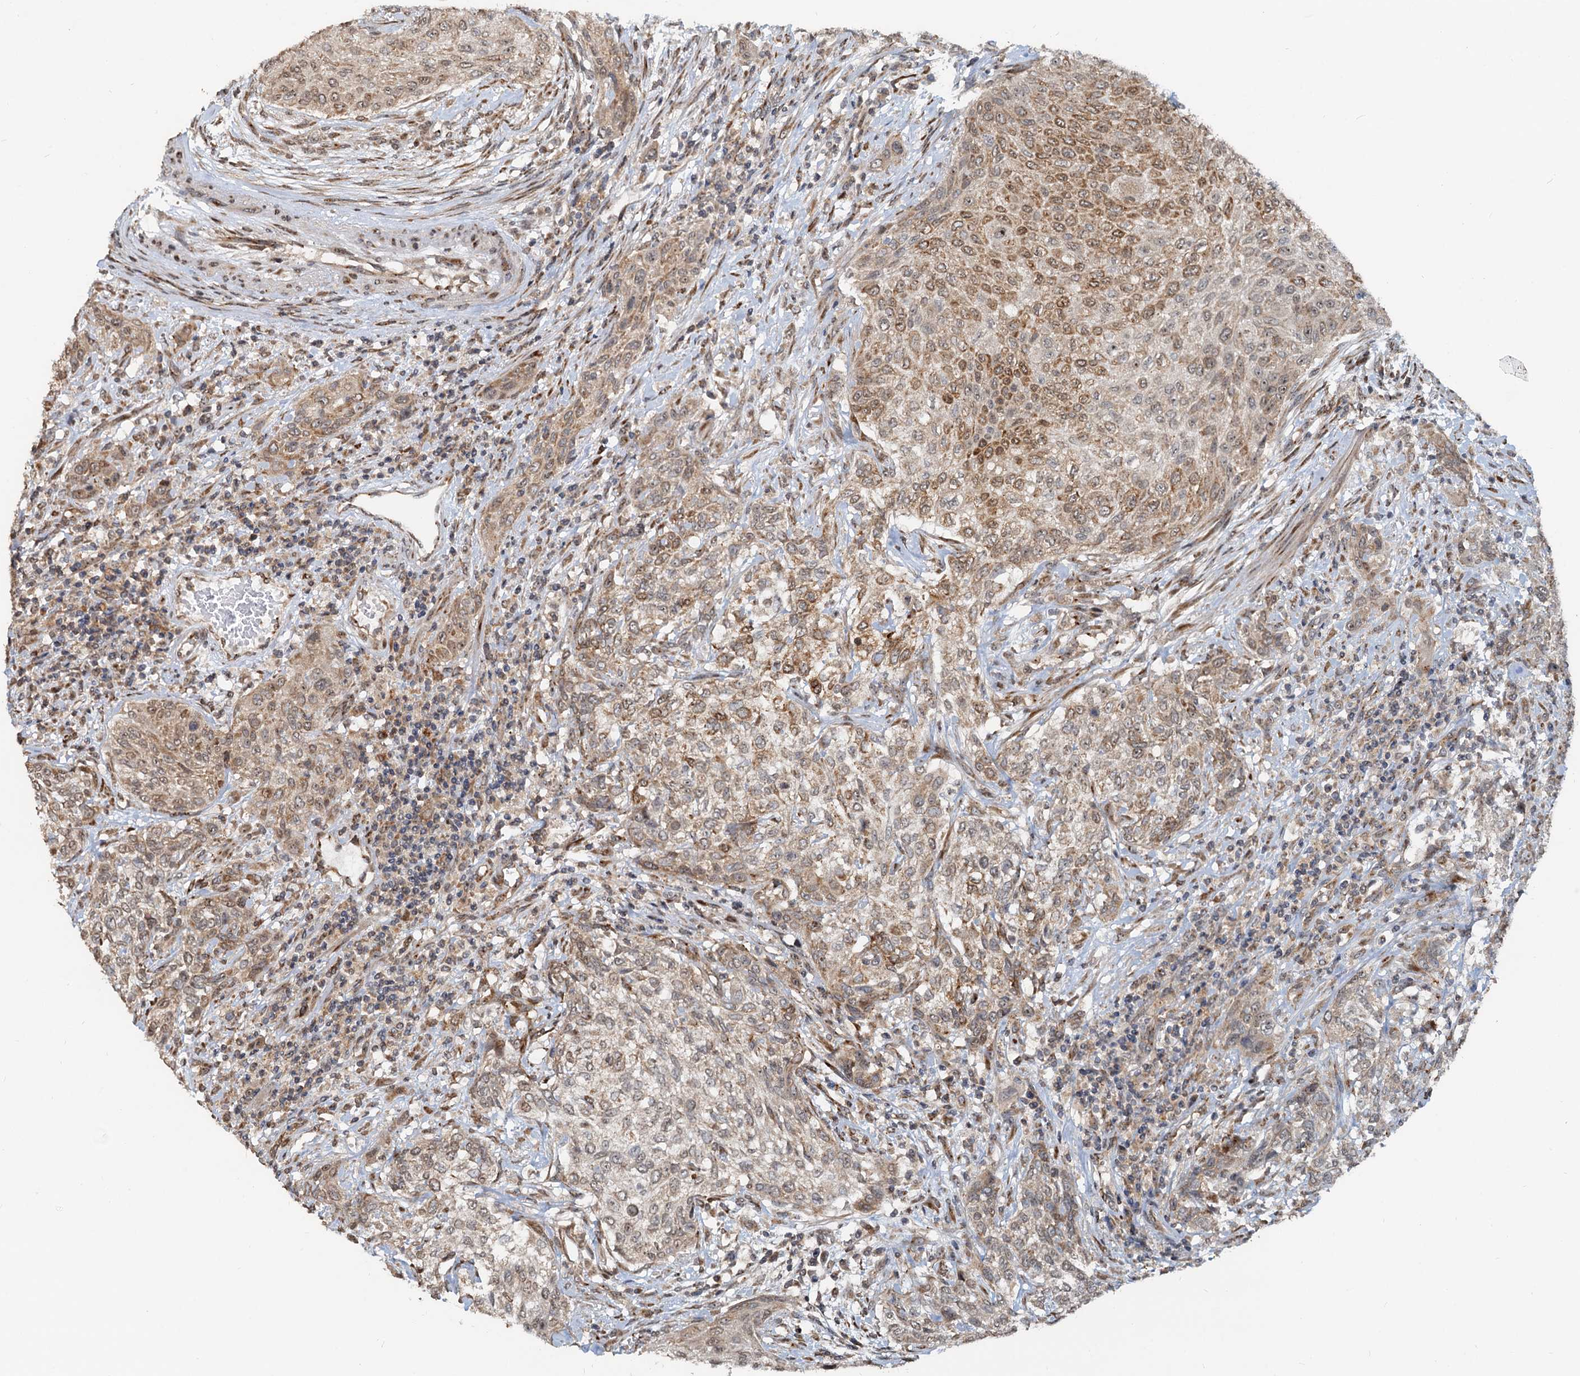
{"staining": {"intensity": "moderate", "quantity": "25%-75%", "location": "cytoplasmic/membranous"}, "tissue": "urothelial cancer", "cell_type": "Tumor cells", "image_type": "cancer", "snomed": [{"axis": "morphology", "description": "Normal tissue, NOS"}, {"axis": "morphology", "description": "Urothelial carcinoma, NOS"}, {"axis": "topography", "description": "Urinary bladder"}, {"axis": "topography", "description": "Peripheral nerve tissue"}], "caption": "Protein staining demonstrates moderate cytoplasmic/membranous expression in approximately 25%-75% of tumor cells in urothelial cancer. (brown staining indicates protein expression, while blue staining denotes nuclei).", "gene": "CEP68", "patient": {"sex": "male", "age": 35}}